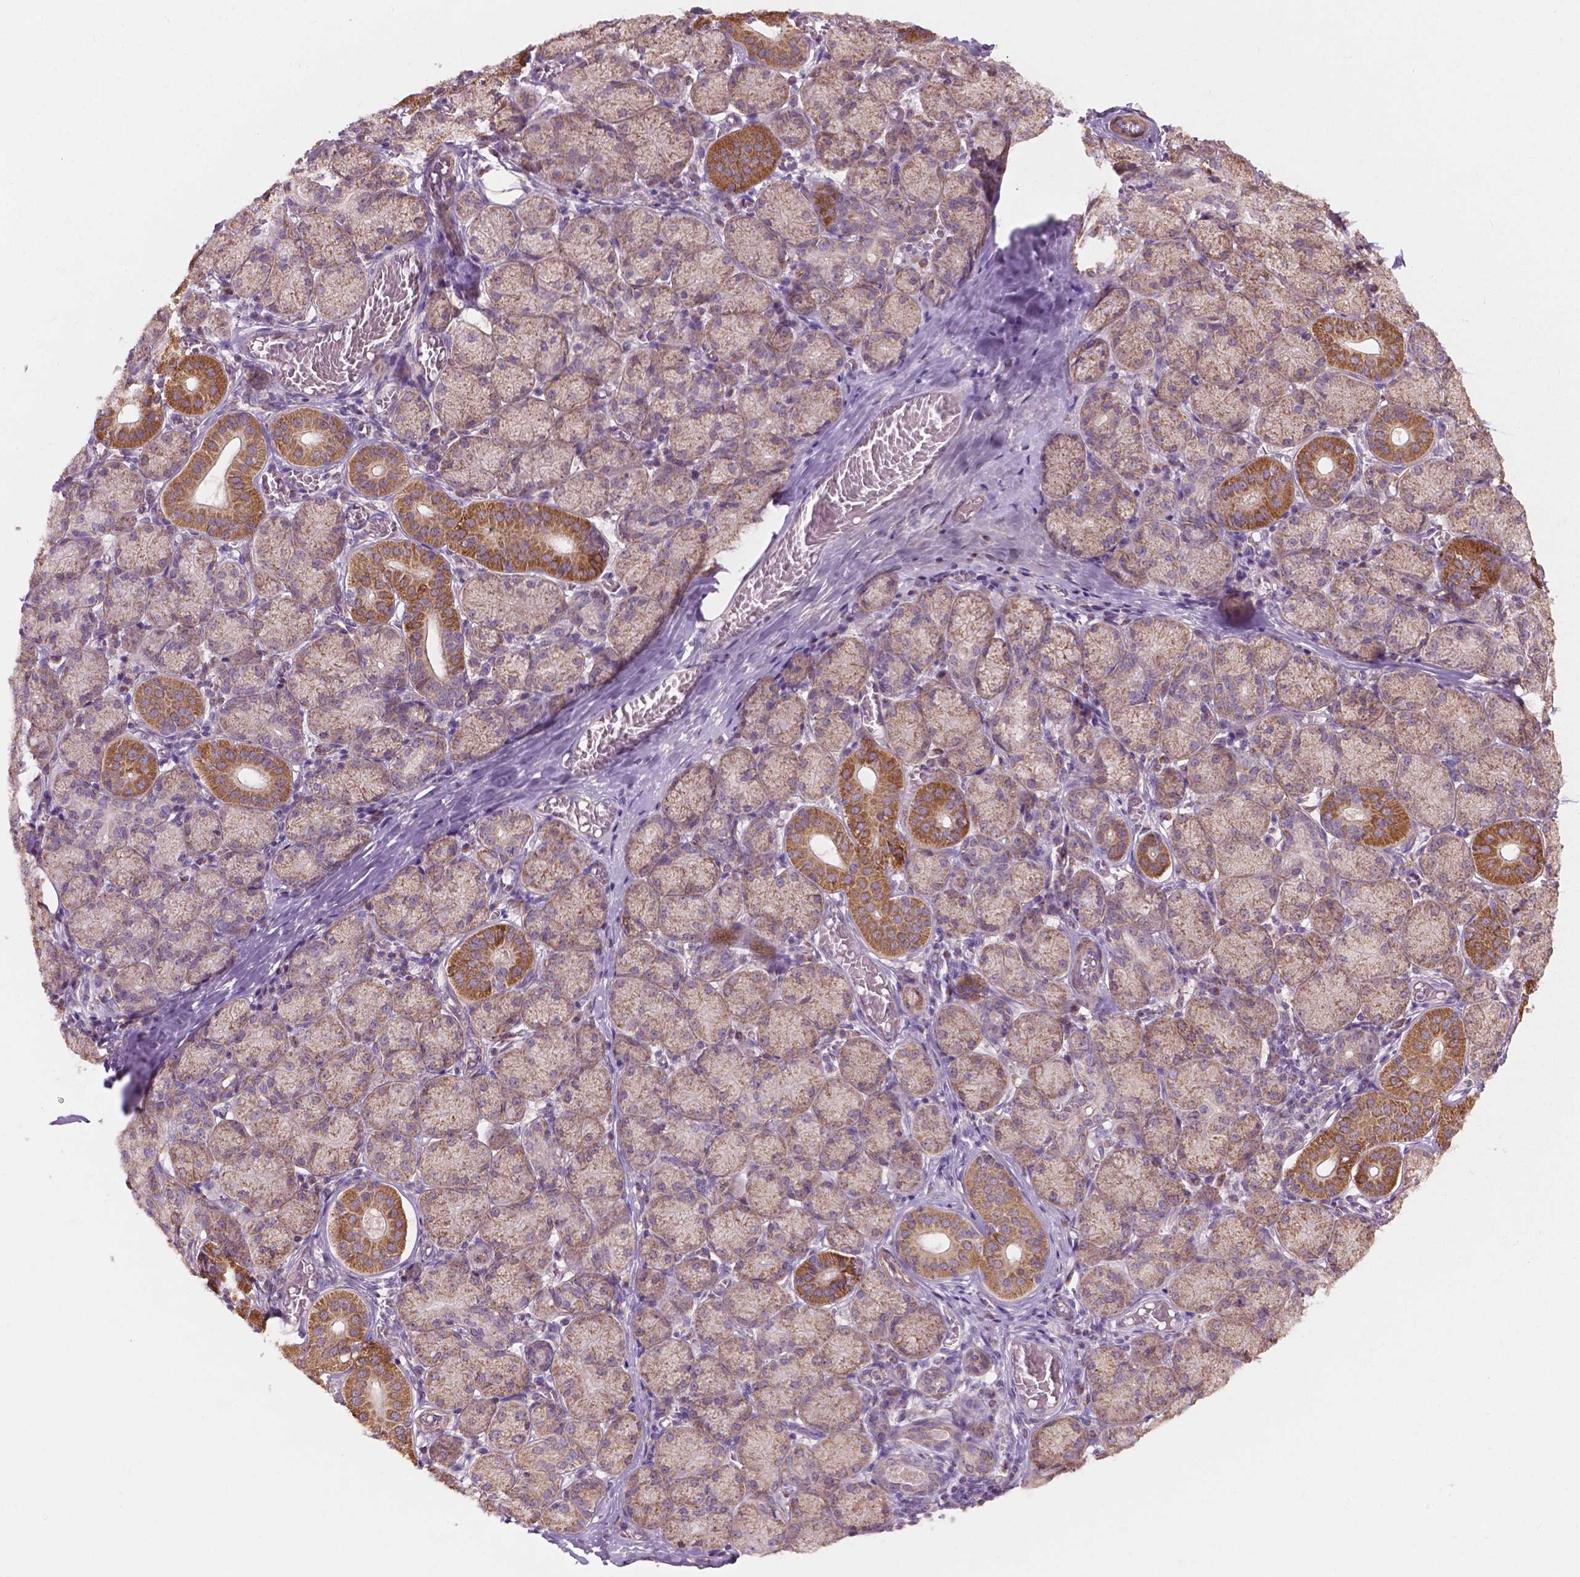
{"staining": {"intensity": "moderate", "quantity": "25%-75%", "location": "cytoplasmic/membranous"}, "tissue": "salivary gland", "cell_type": "Glandular cells", "image_type": "normal", "snomed": [{"axis": "morphology", "description": "Normal tissue, NOS"}, {"axis": "topography", "description": "Salivary gland"}, {"axis": "topography", "description": "Peripheral nerve tissue"}], "caption": "Protein staining by immunohistochemistry reveals moderate cytoplasmic/membranous positivity in about 25%-75% of glandular cells in unremarkable salivary gland.", "gene": "NDUFA10", "patient": {"sex": "female", "age": 24}}